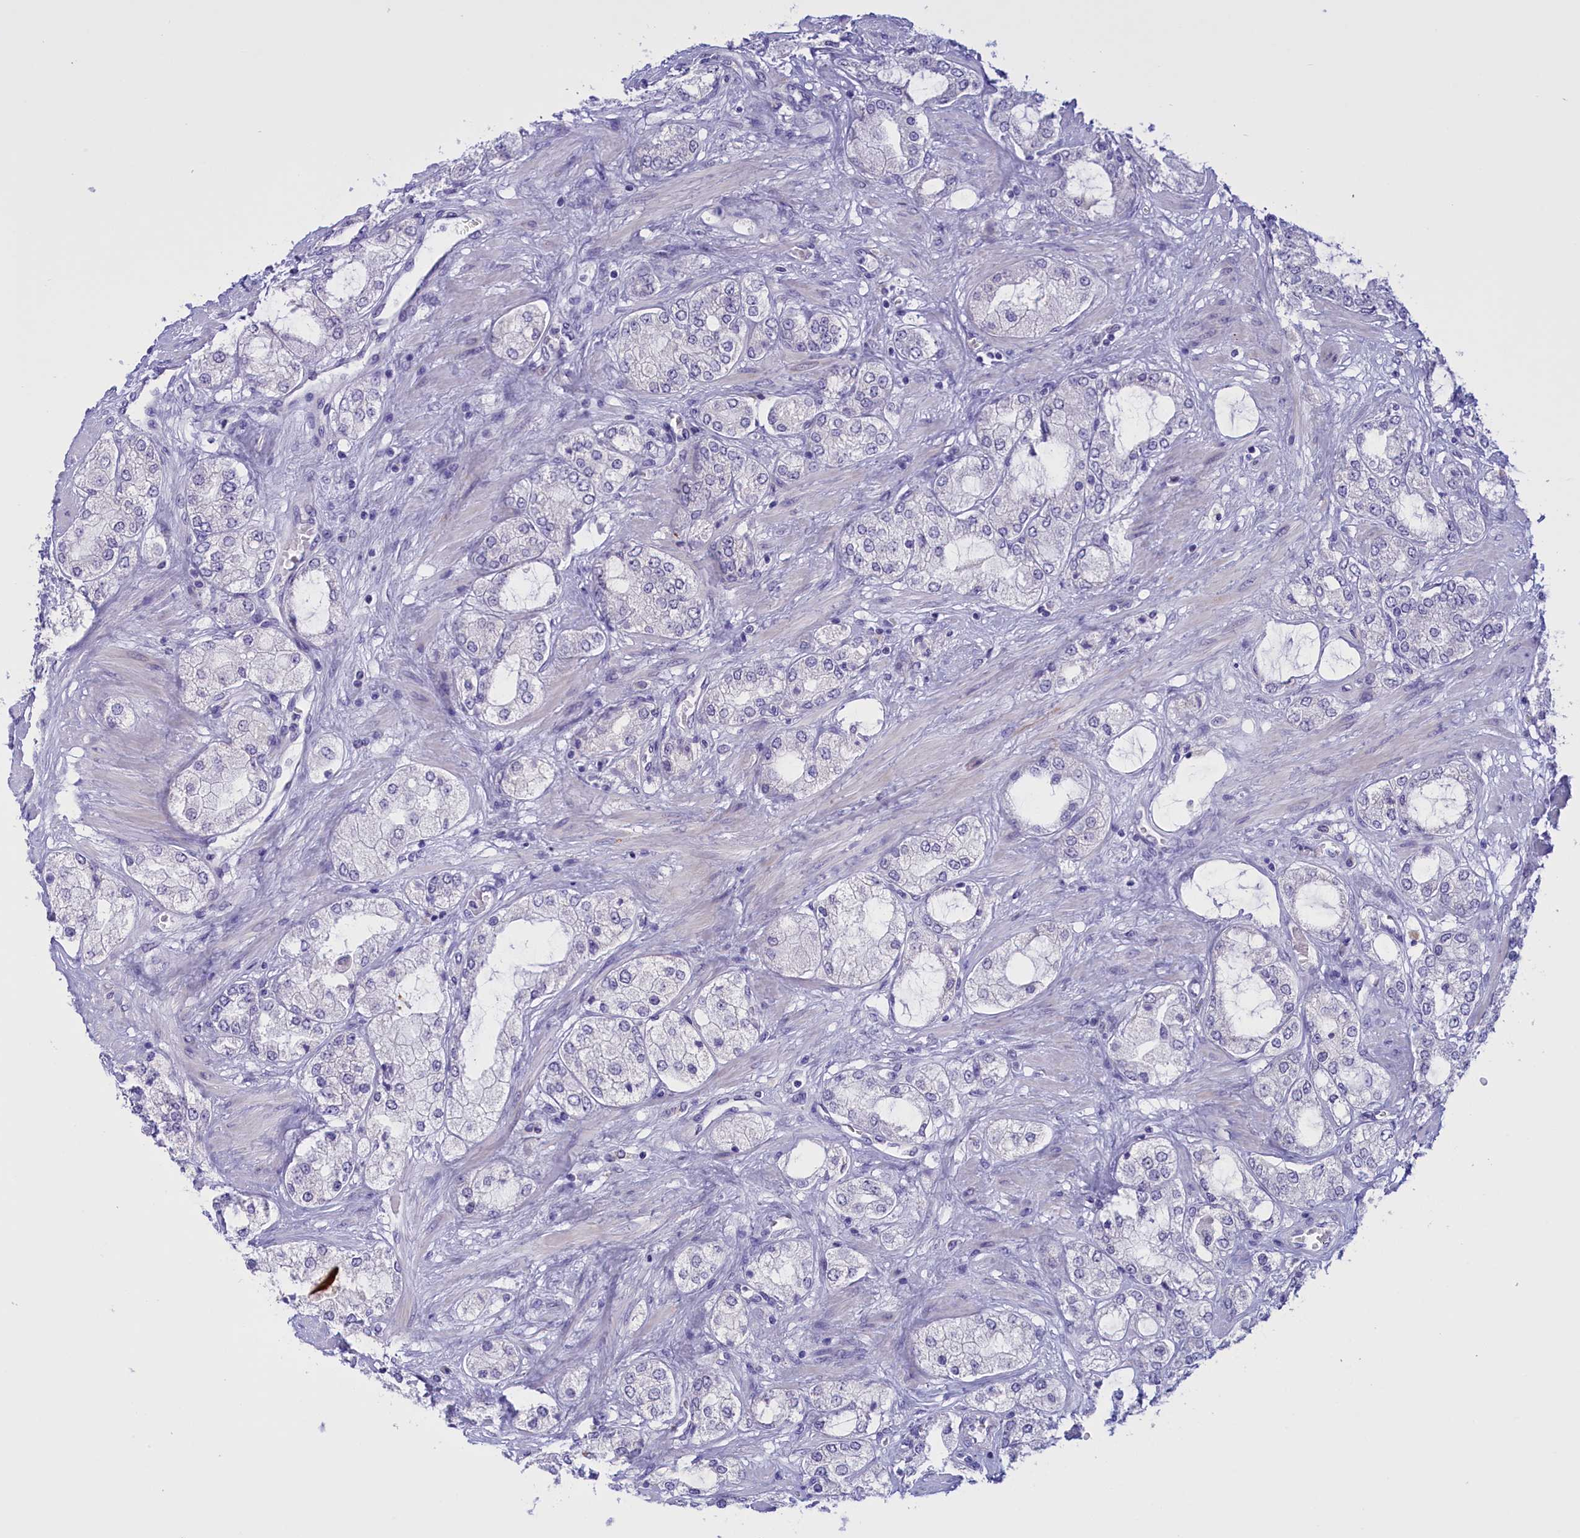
{"staining": {"intensity": "negative", "quantity": "none", "location": "none"}, "tissue": "prostate cancer", "cell_type": "Tumor cells", "image_type": "cancer", "snomed": [{"axis": "morphology", "description": "Adenocarcinoma, High grade"}, {"axis": "topography", "description": "Prostate"}], "caption": "DAB (3,3'-diaminobenzidine) immunohistochemical staining of human prostate cancer (high-grade adenocarcinoma) displays no significant staining in tumor cells.", "gene": "FAM149B1", "patient": {"sex": "male", "age": 64}}